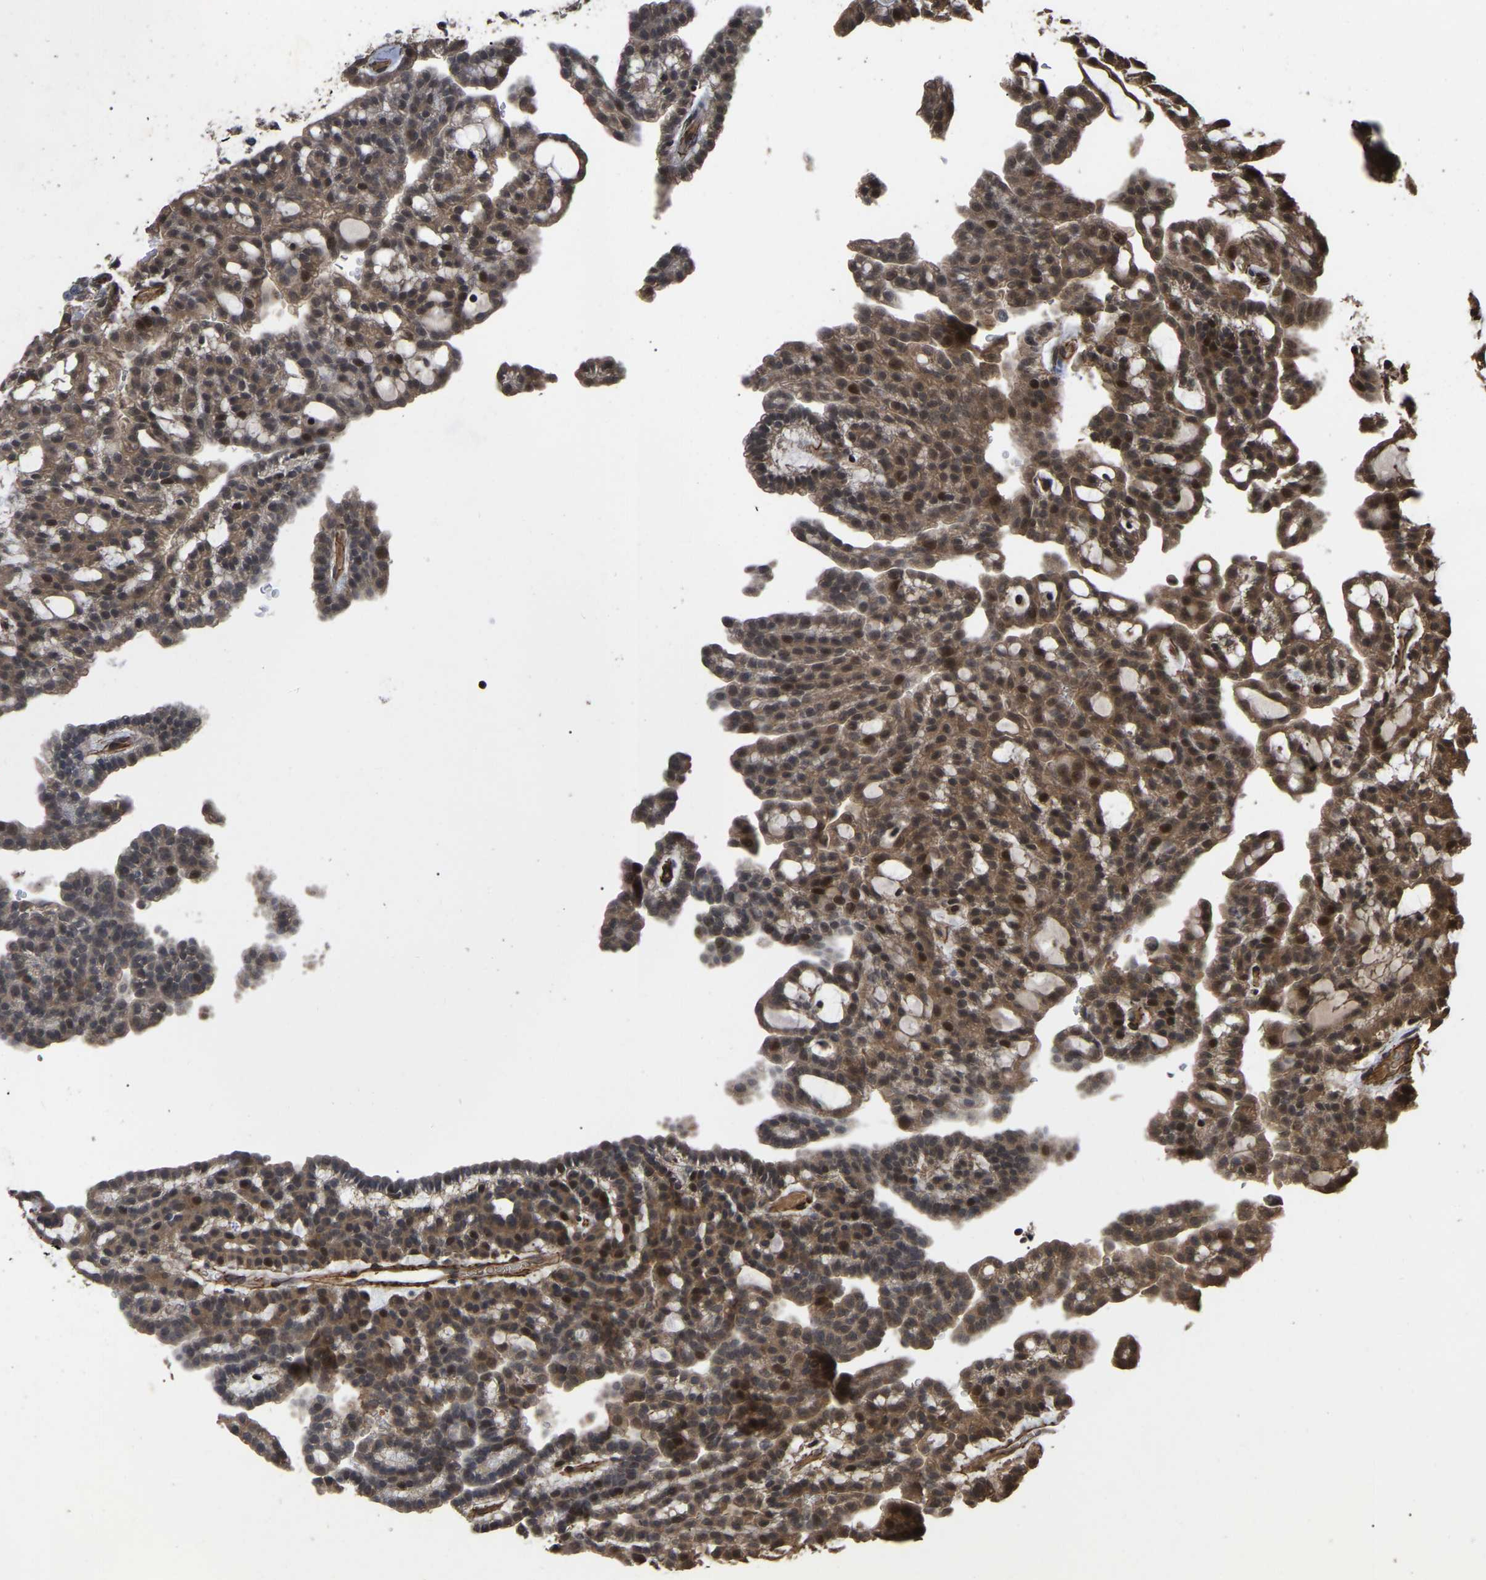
{"staining": {"intensity": "moderate", "quantity": ">75%", "location": "cytoplasmic/membranous,nuclear"}, "tissue": "renal cancer", "cell_type": "Tumor cells", "image_type": "cancer", "snomed": [{"axis": "morphology", "description": "Adenocarcinoma, NOS"}, {"axis": "topography", "description": "Kidney"}], "caption": "This histopathology image displays renal cancer (adenocarcinoma) stained with immunohistochemistry to label a protein in brown. The cytoplasmic/membranous and nuclear of tumor cells show moderate positivity for the protein. Nuclei are counter-stained blue.", "gene": "FAM161B", "patient": {"sex": "male", "age": 63}}